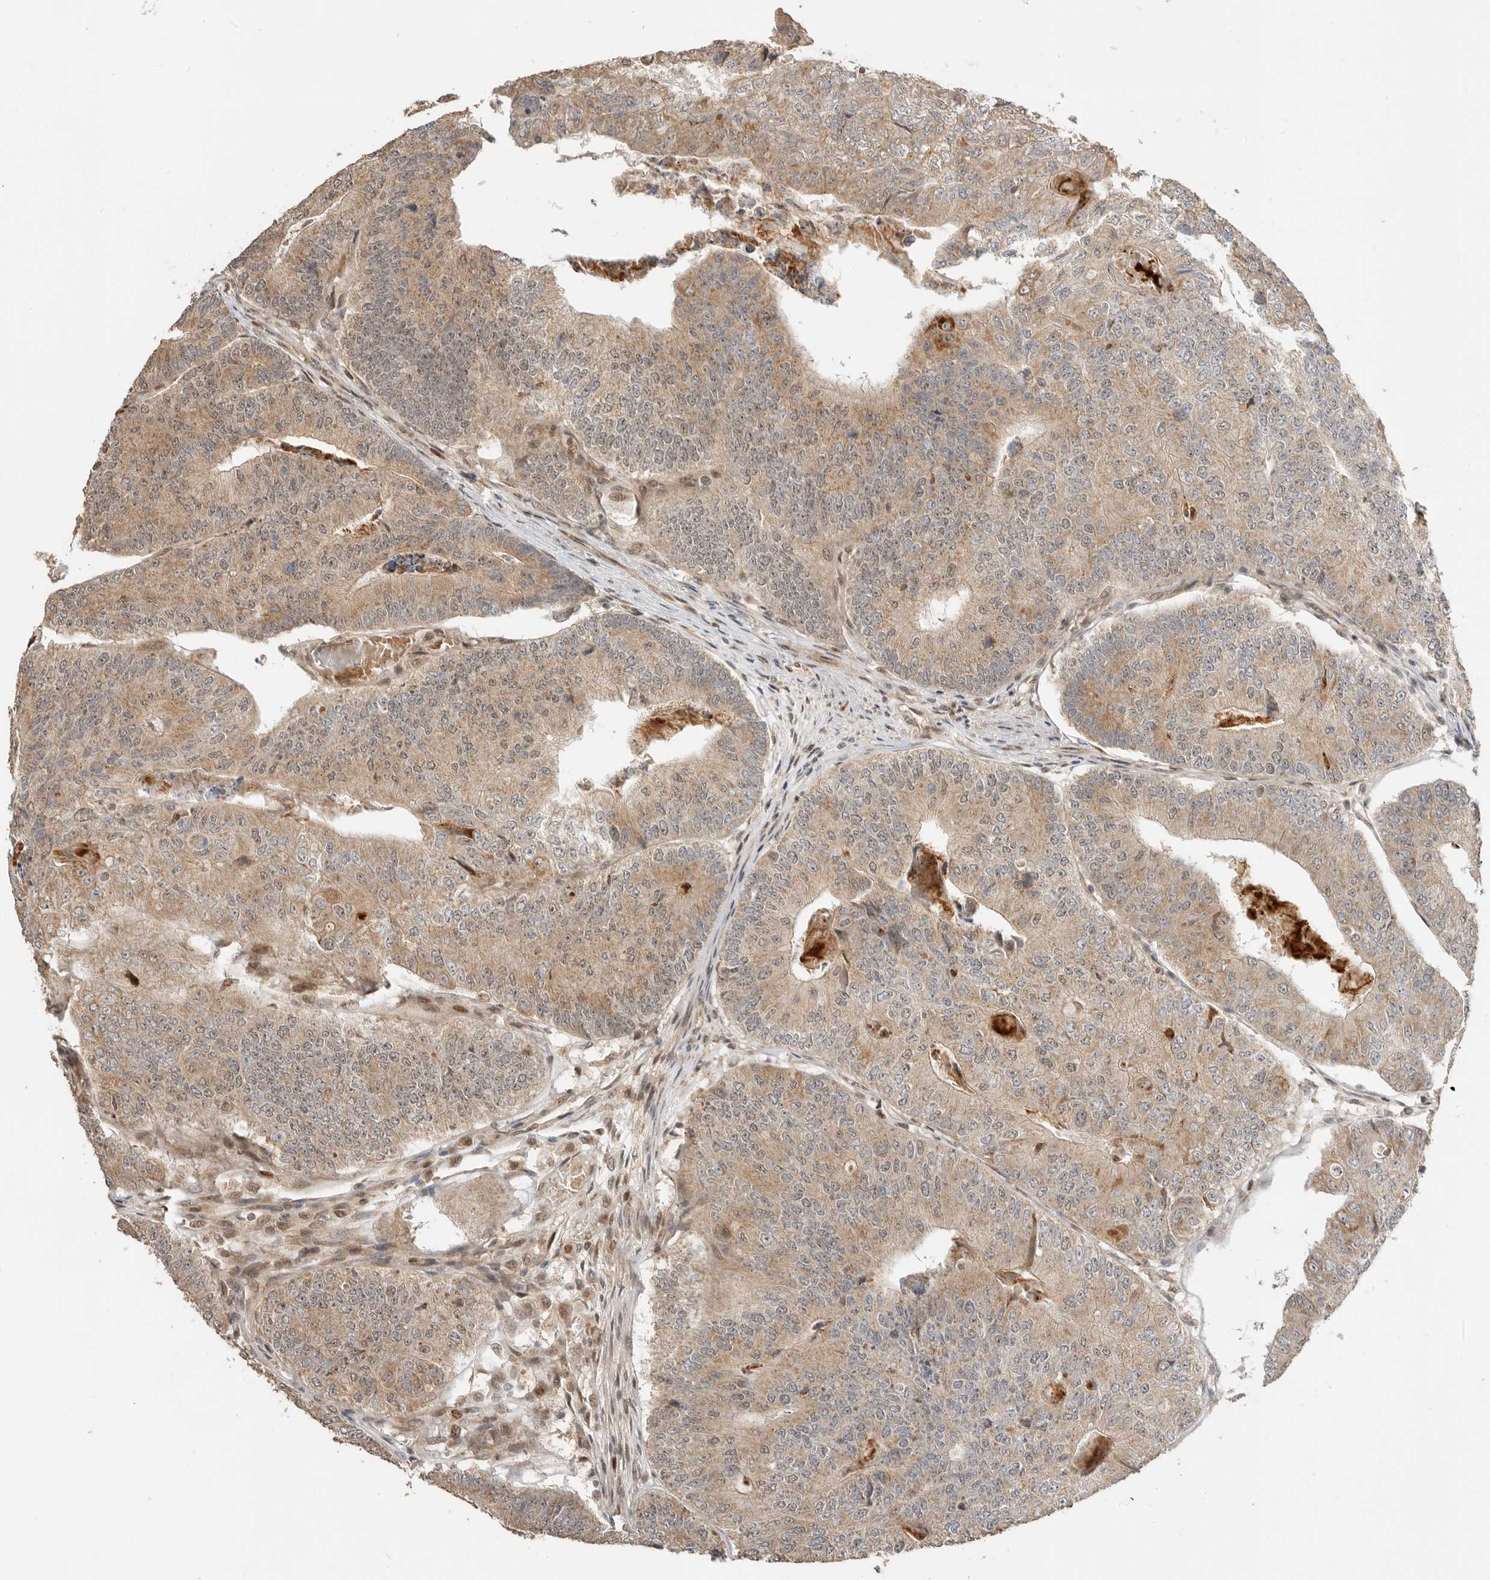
{"staining": {"intensity": "weak", "quantity": ">75%", "location": "cytoplasmic/membranous"}, "tissue": "colorectal cancer", "cell_type": "Tumor cells", "image_type": "cancer", "snomed": [{"axis": "morphology", "description": "Adenocarcinoma, NOS"}, {"axis": "topography", "description": "Colon"}], "caption": "Immunohistochemical staining of human colorectal cancer (adenocarcinoma) displays low levels of weak cytoplasmic/membranous protein positivity in approximately >75% of tumor cells.", "gene": "ALKAL1", "patient": {"sex": "female", "age": 67}}